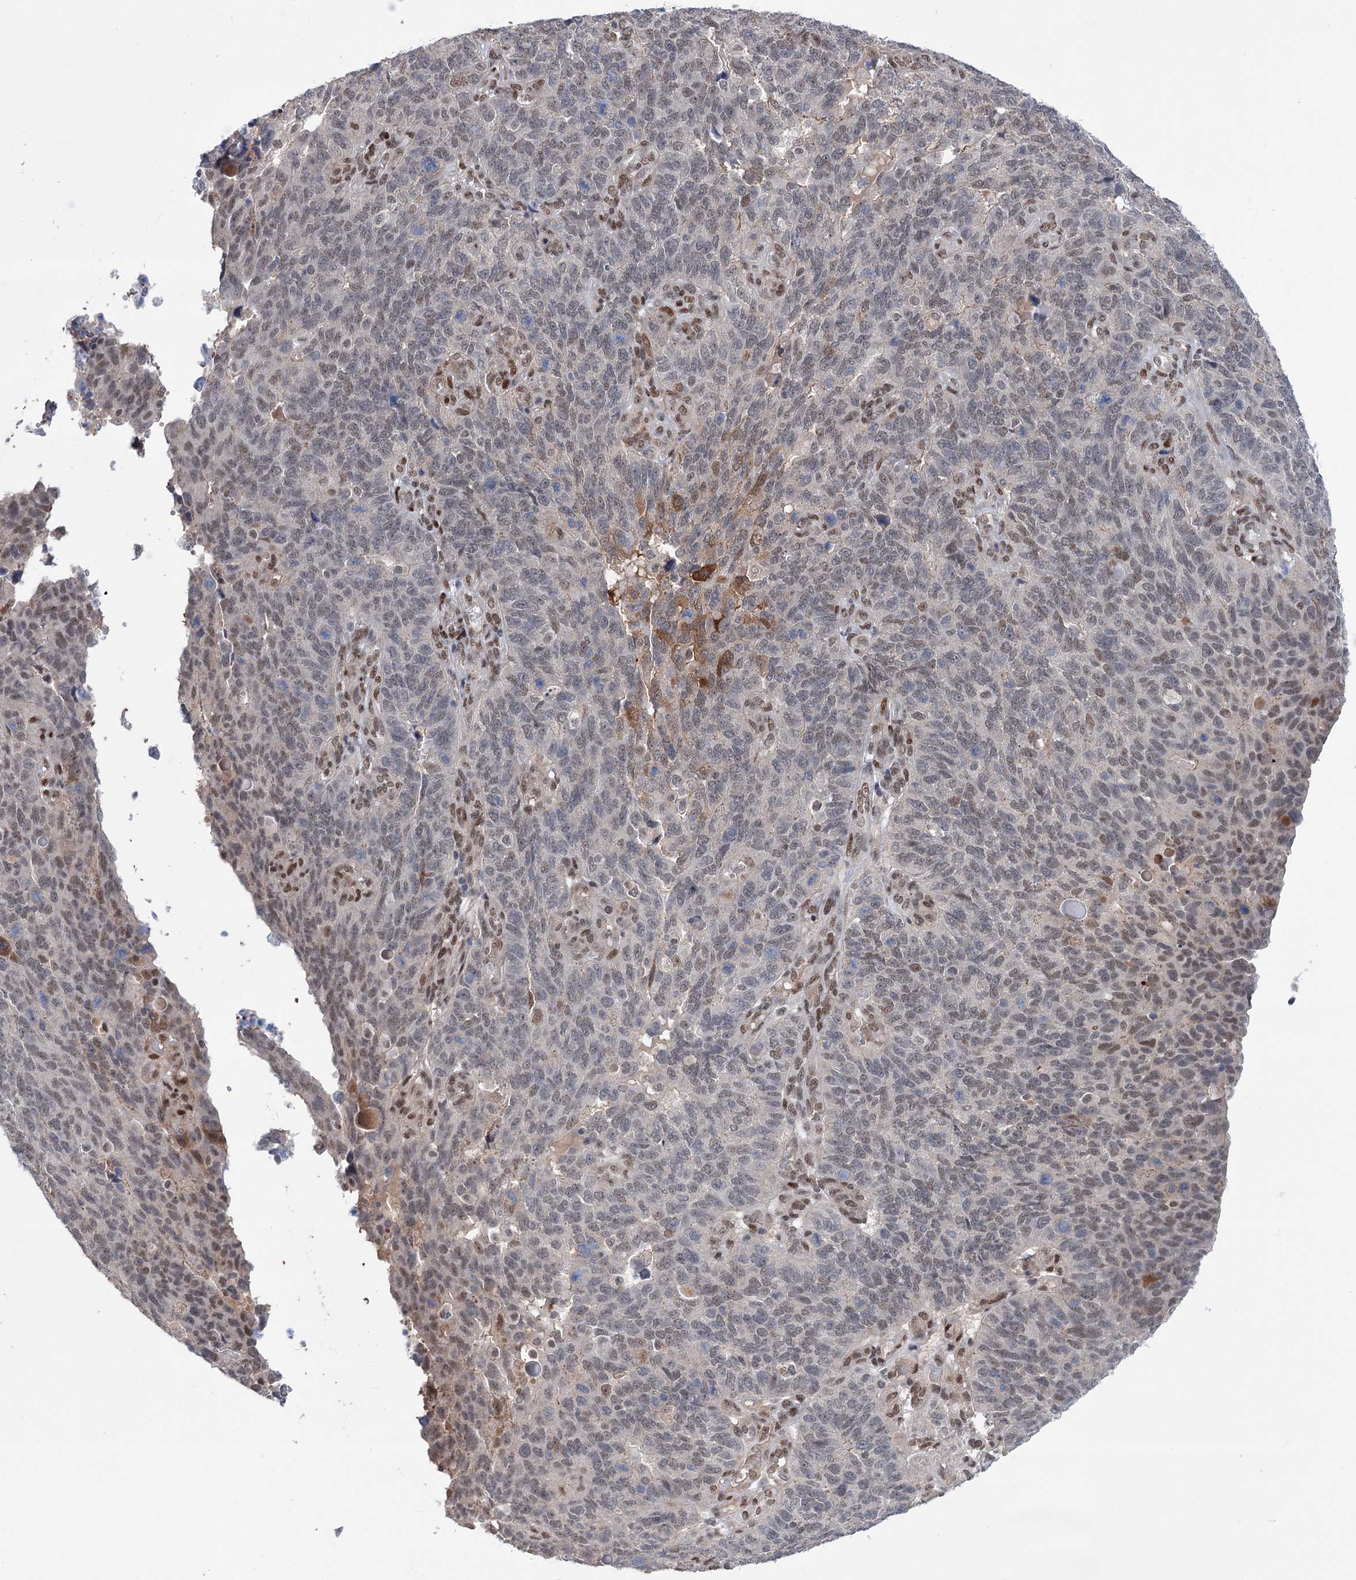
{"staining": {"intensity": "weak", "quantity": "<25%", "location": "nuclear"}, "tissue": "endometrial cancer", "cell_type": "Tumor cells", "image_type": "cancer", "snomed": [{"axis": "morphology", "description": "Adenocarcinoma, NOS"}, {"axis": "topography", "description": "Endometrium"}], "caption": "Tumor cells show no significant protein positivity in endometrial cancer.", "gene": "FAM53A", "patient": {"sex": "female", "age": 66}}